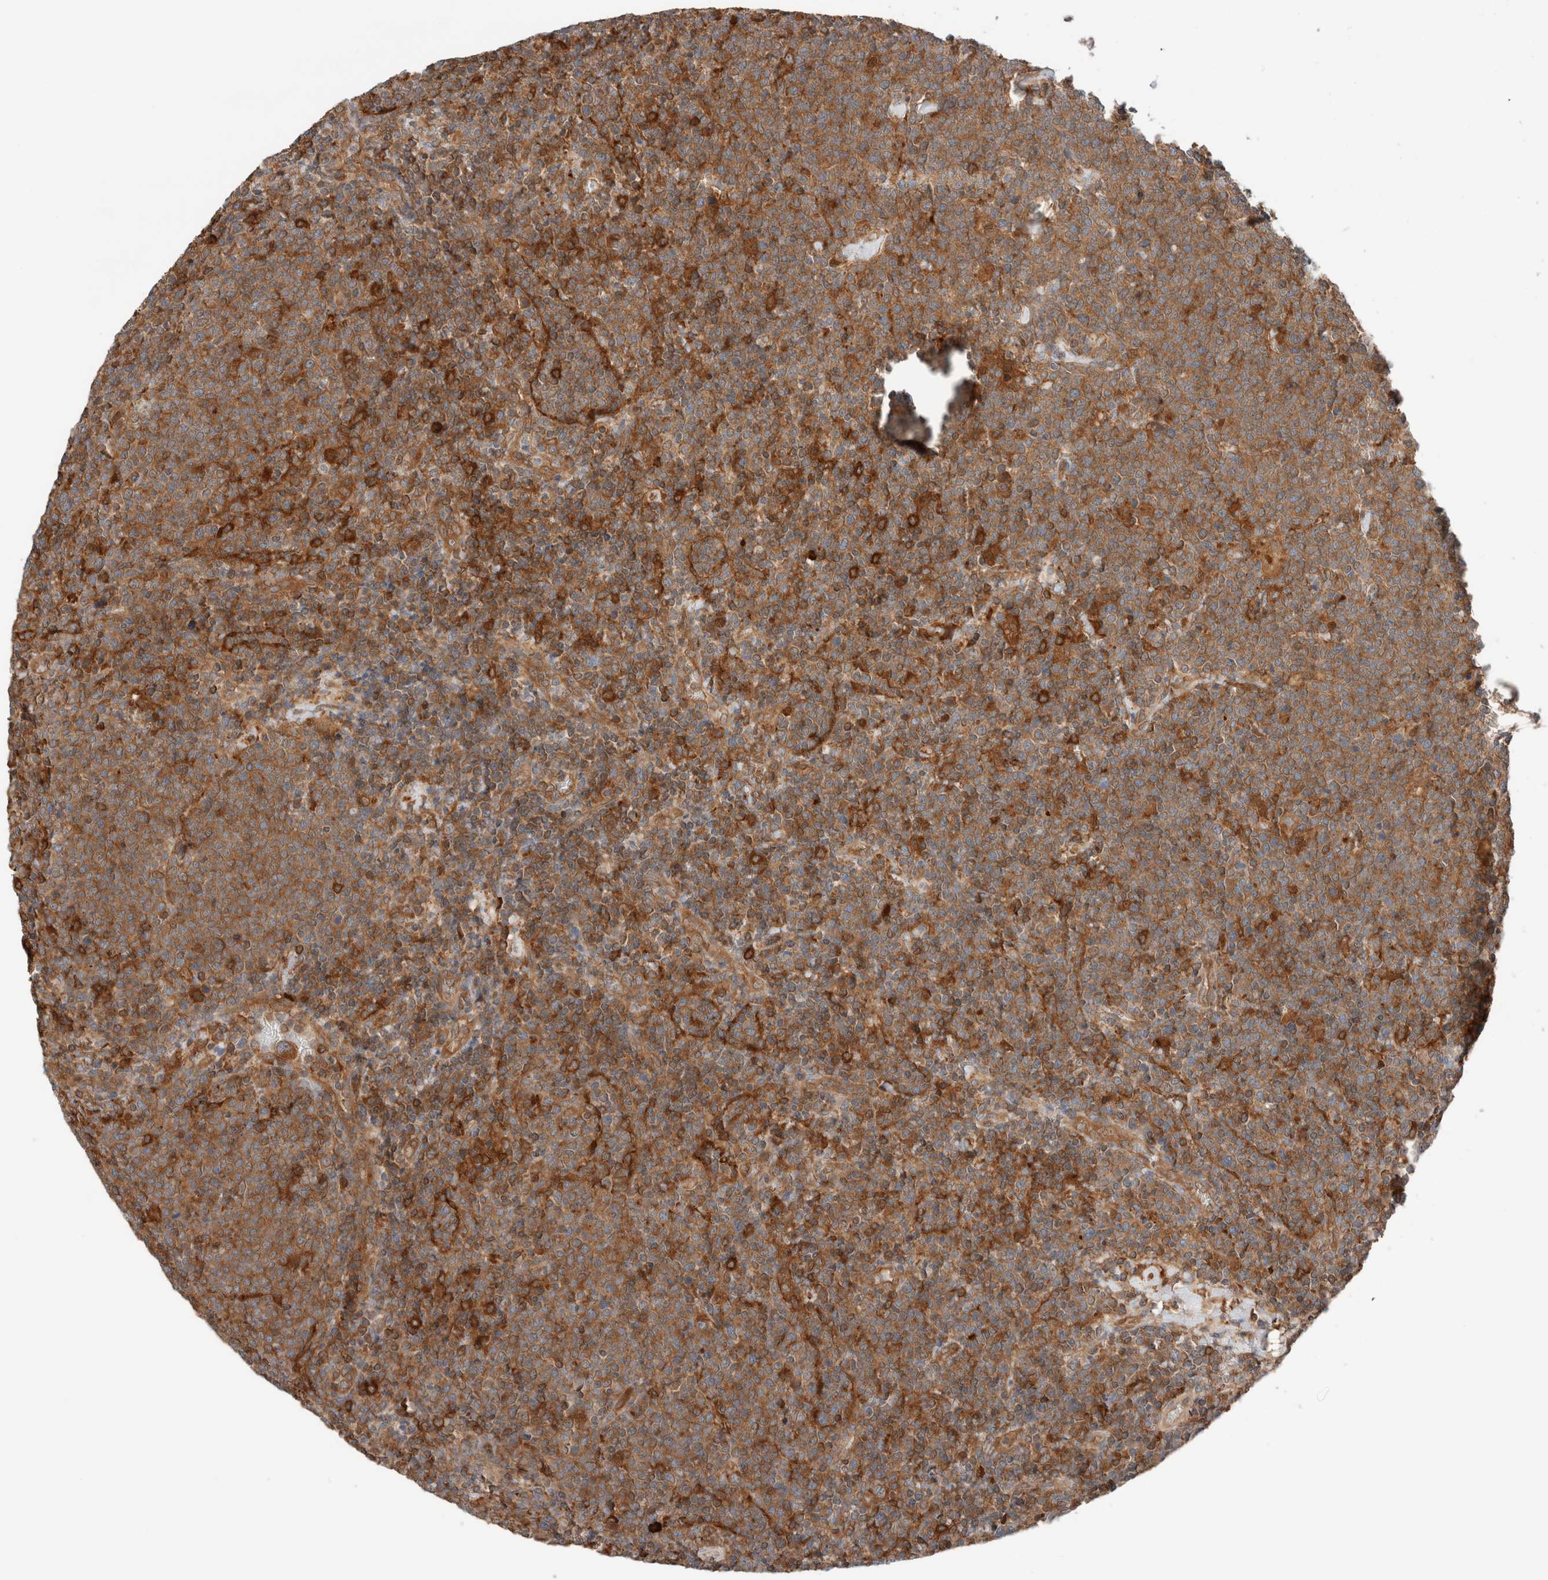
{"staining": {"intensity": "moderate", "quantity": ">75%", "location": "cytoplasmic/membranous"}, "tissue": "lymphoma", "cell_type": "Tumor cells", "image_type": "cancer", "snomed": [{"axis": "morphology", "description": "Malignant lymphoma, non-Hodgkin's type, High grade"}, {"axis": "topography", "description": "Lymph node"}], "caption": "This image displays IHC staining of human malignant lymphoma, non-Hodgkin's type (high-grade), with medium moderate cytoplasmic/membranous positivity in approximately >75% of tumor cells.", "gene": "XPNPEP1", "patient": {"sex": "male", "age": 61}}